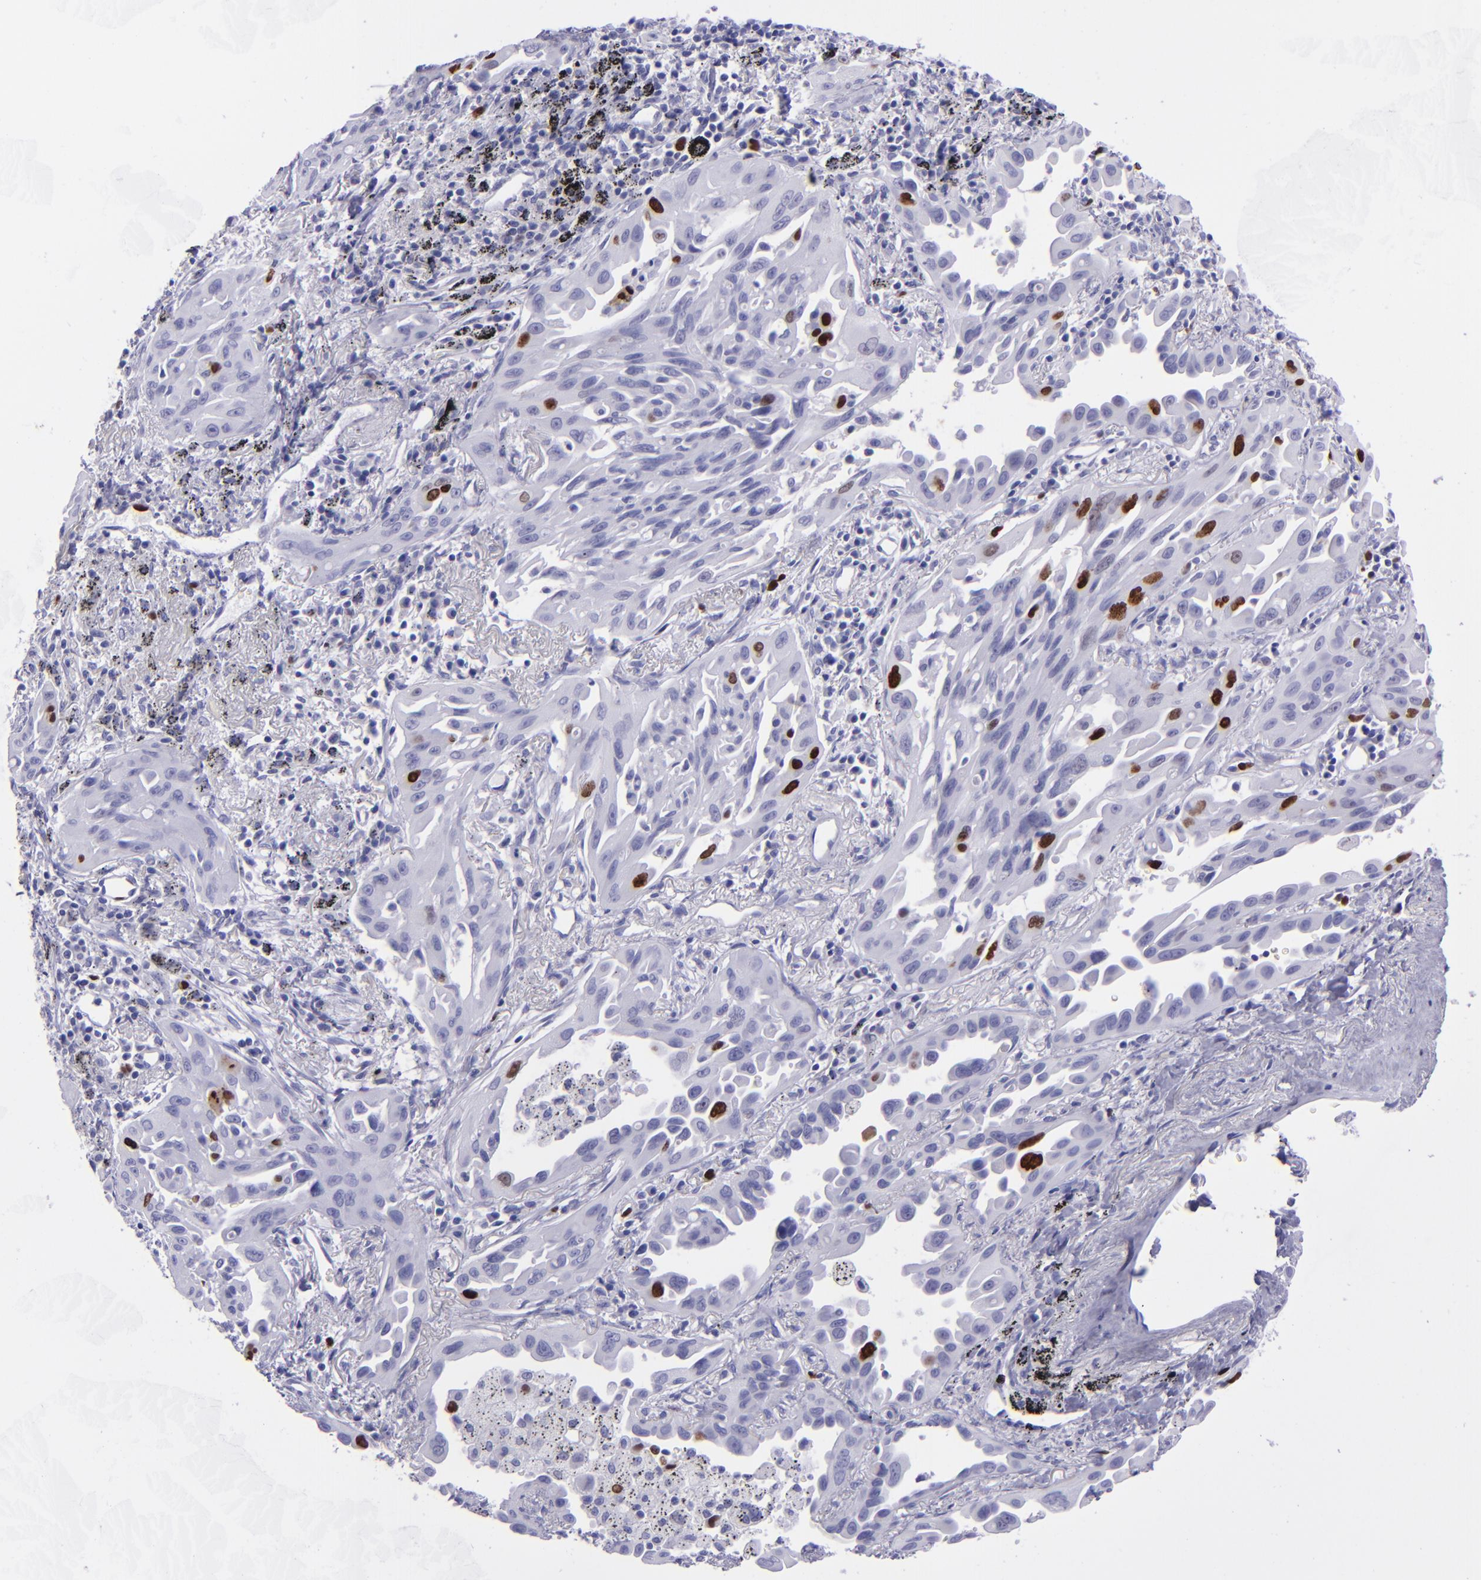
{"staining": {"intensity": "strong", "quantity": "<25%", "location": "nuclear"}, "tissue": "lung cancer", "cell_type": "Tumor cells", "image_type": "cancer", "snomed": [{"axis": "morphology", "description": "Adenocarcinoma, NOS"}, {"axis": "topography", "description": "Lung"}], "caption": "Protein analysis of lung cancer tissue demonstrates strong nuclear expression in about <25% of tumor cells.", "gene": "TOP2A", "patient": {"sex": "male", "age": 68}}